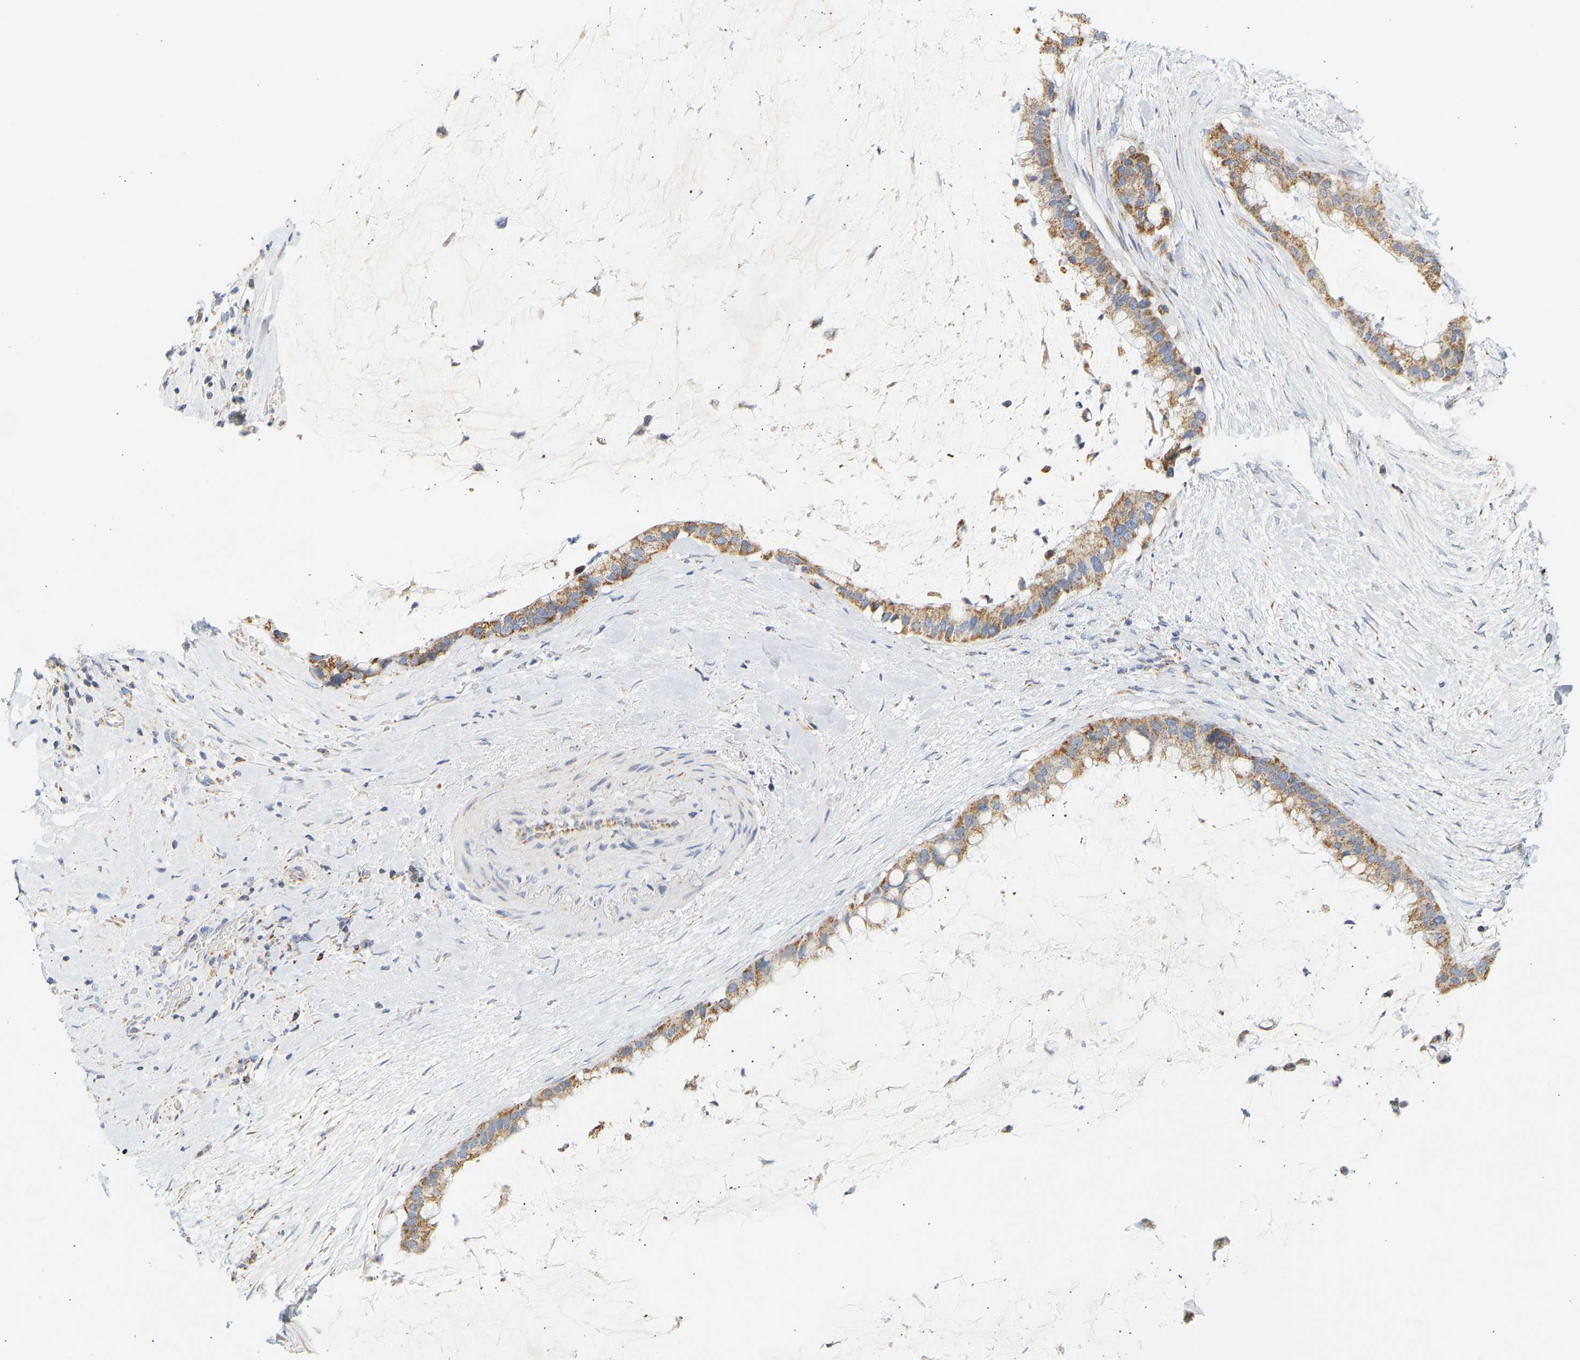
{"staining": {"intensity": "moderate", "quantity": ">75%", "location": "cytoplasmic/membranous"}, "tissue": "pancreatic cancer", "cell_type": "Tumor cells", "image_type": "cancer", "snomed": [{"axis": "morphology", "description": "Adenocarcinoma, NOS"}, {"axis": "topography", "description": "Pancreas"}], "caption": "Tumor cells display moderate cytoplasmic/membranous expression in about >75% of cells in pancreatic cancer. (DAB = brown stain, brightfield microscopy at high magnification).", "gene": "GRPEL2", "patient": {"sex": "male", "age": 41}}